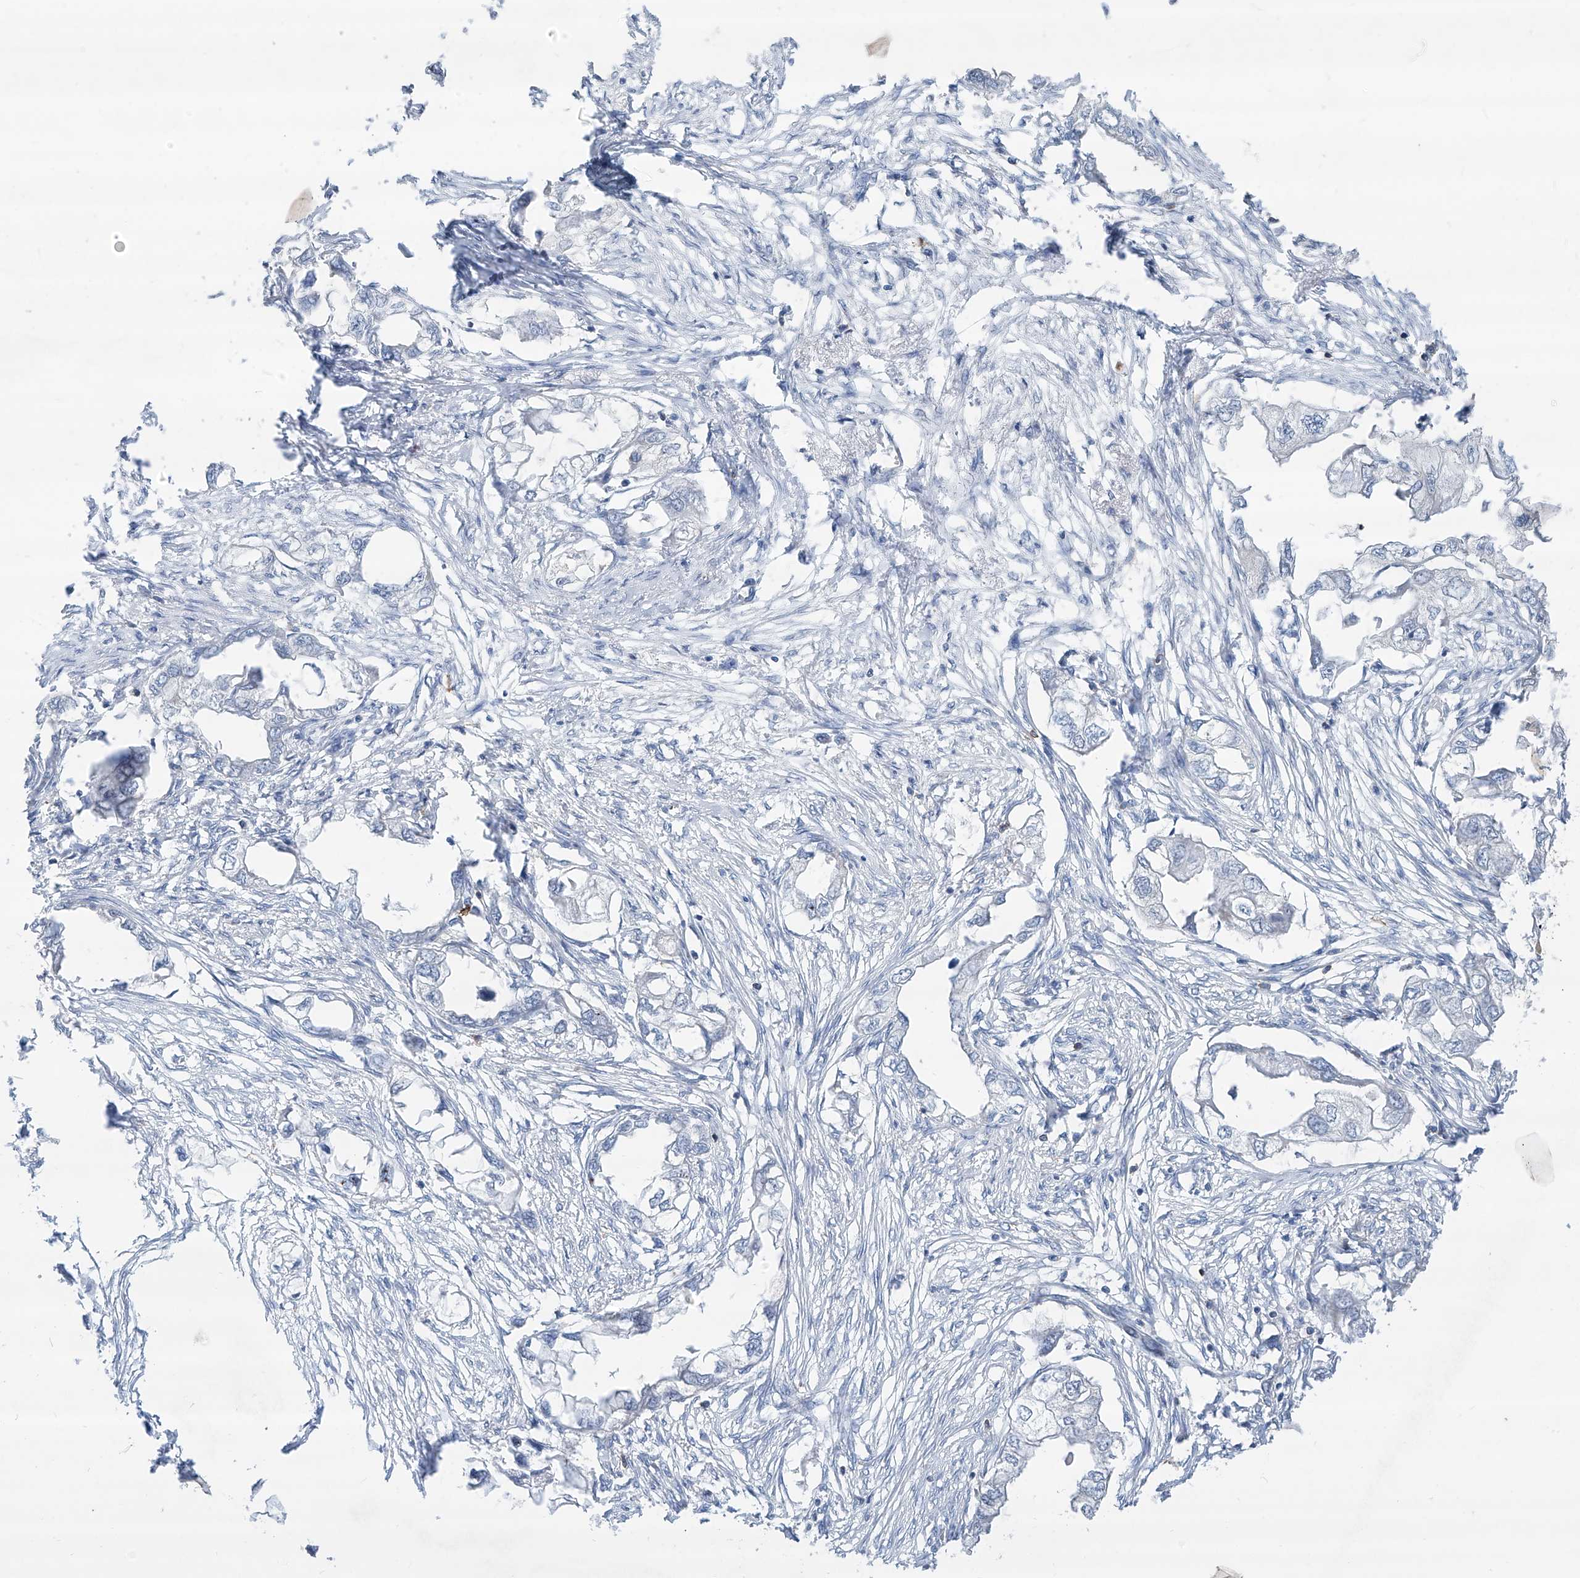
{"staining": {"intensity": "negative", "quantity": "none", "location": "none"}, "tissue": "endometrial cancer", "cell_type": "Tumor cells", "image_type": "cancer", "snomed": [{"axis": "morphology", "description": "Adenocarcinoma, NOS"}, {"axis": "morphology", "description": "Adenocarcinoma, metastatic, NOS"}, {"axis": "topography", "description": "Adipose tissue"}, {"axis": "topography", "description": "Endometrium"}], "caption": "Immunohistochemistry (IHC) of human endometrial cancer exhibits no staining in tumor cells.", "gene": "ZBTB48", "patient": {"sex": "female", "age": 67}}